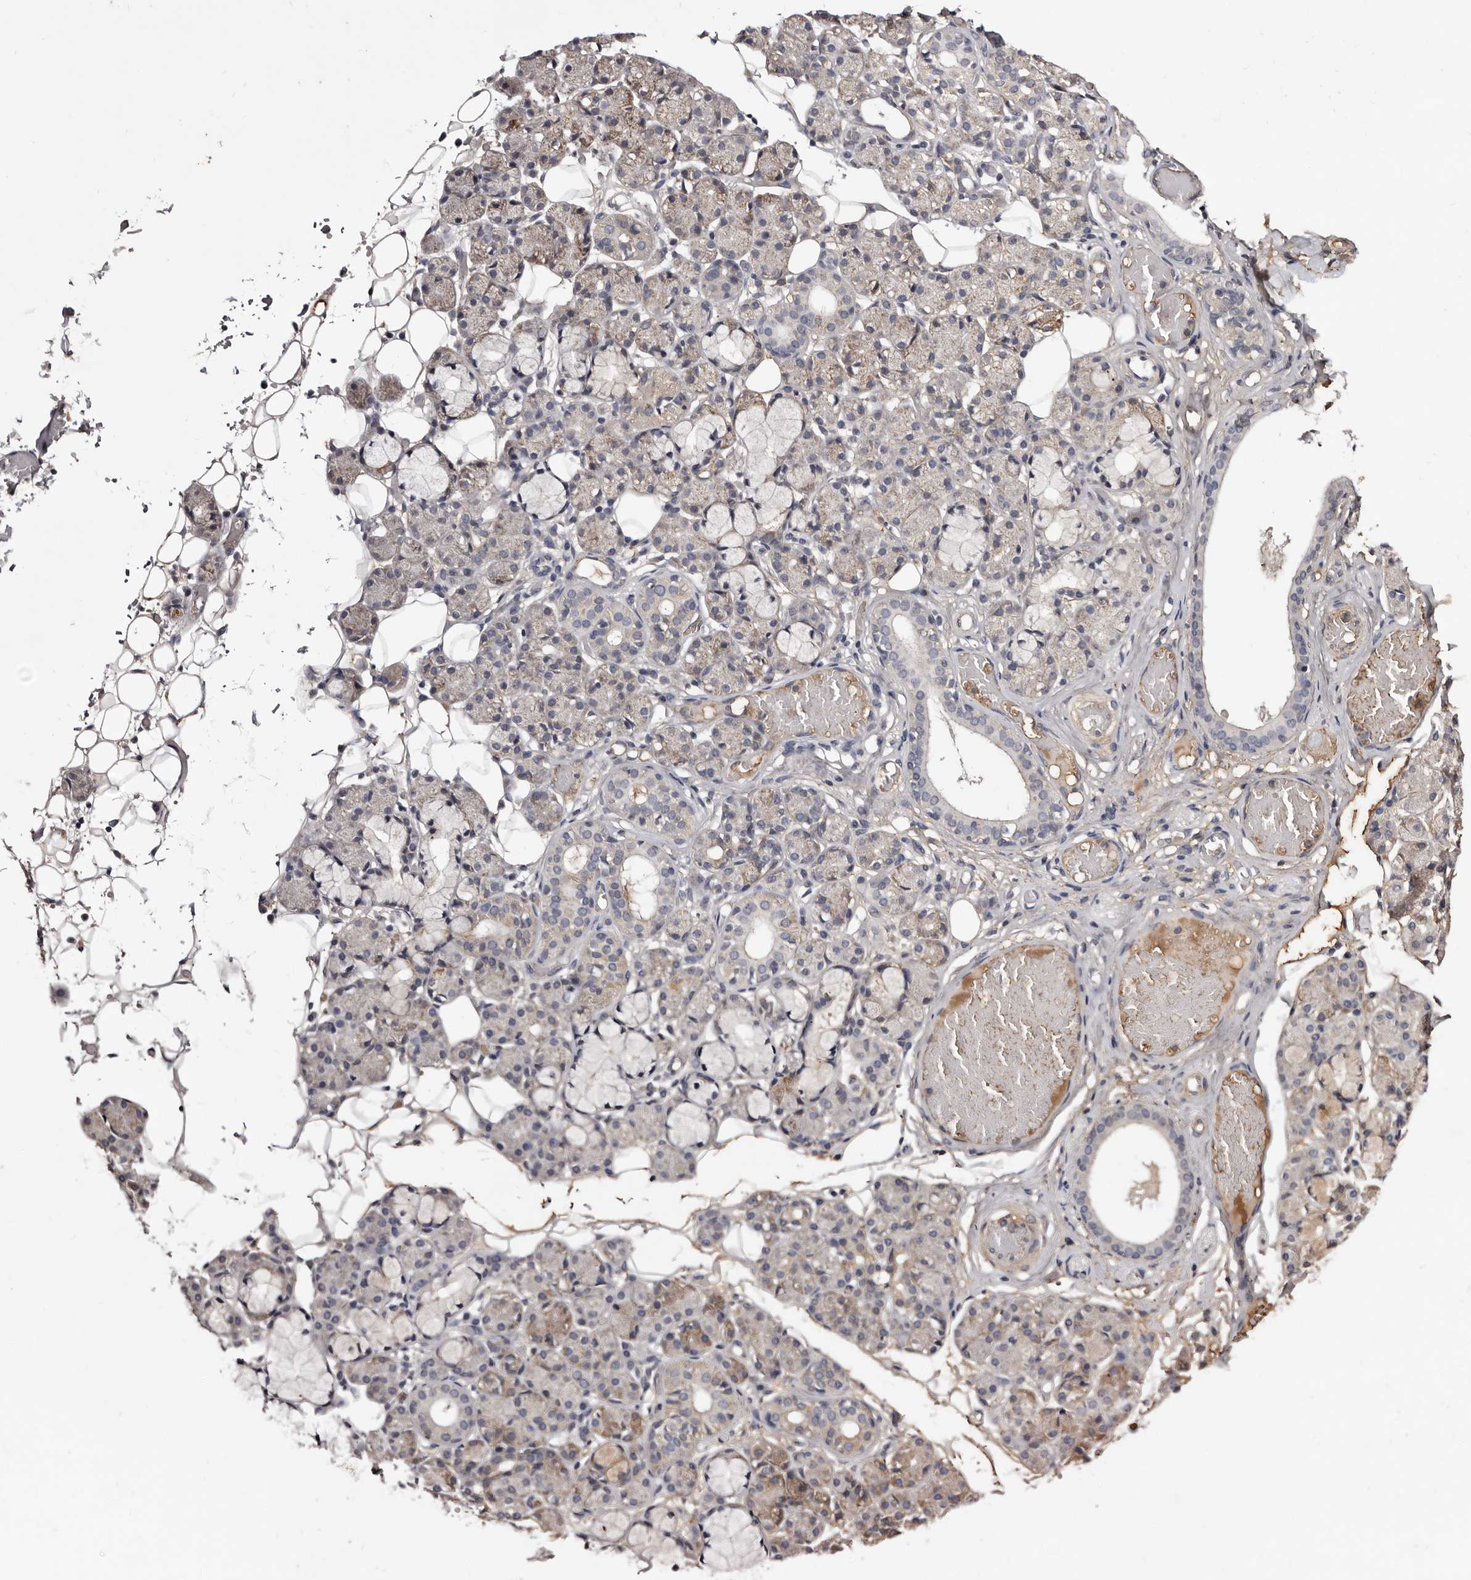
{"staining": {"intensity": "moderate", "quantity": "<25%", "location": "cytoplasmic/membranous"}, "tissue": "salivary gland", "cell_type": "Glandular cells", "image_type": "normal", "snomed": [{"axis": "morphology", "description": "Normal tissue, NOS"}, {"axis": "topography", "description": "Salivary gland"}], "caption": "Immunohistochemical staining of benign human salivary gland demonstrates <25% levels of moderate cytoplasmic/membranous protein staining in approximately <25% of glandular cells. The protein is stained brown, and the nuclei are stained in blue (DAB (3,3'-diaminobenzidine) IHC with brightfield microscopy, high magnification).", "gene": "CYP1B1", "patient": {"sex": "male", "age": 63}}